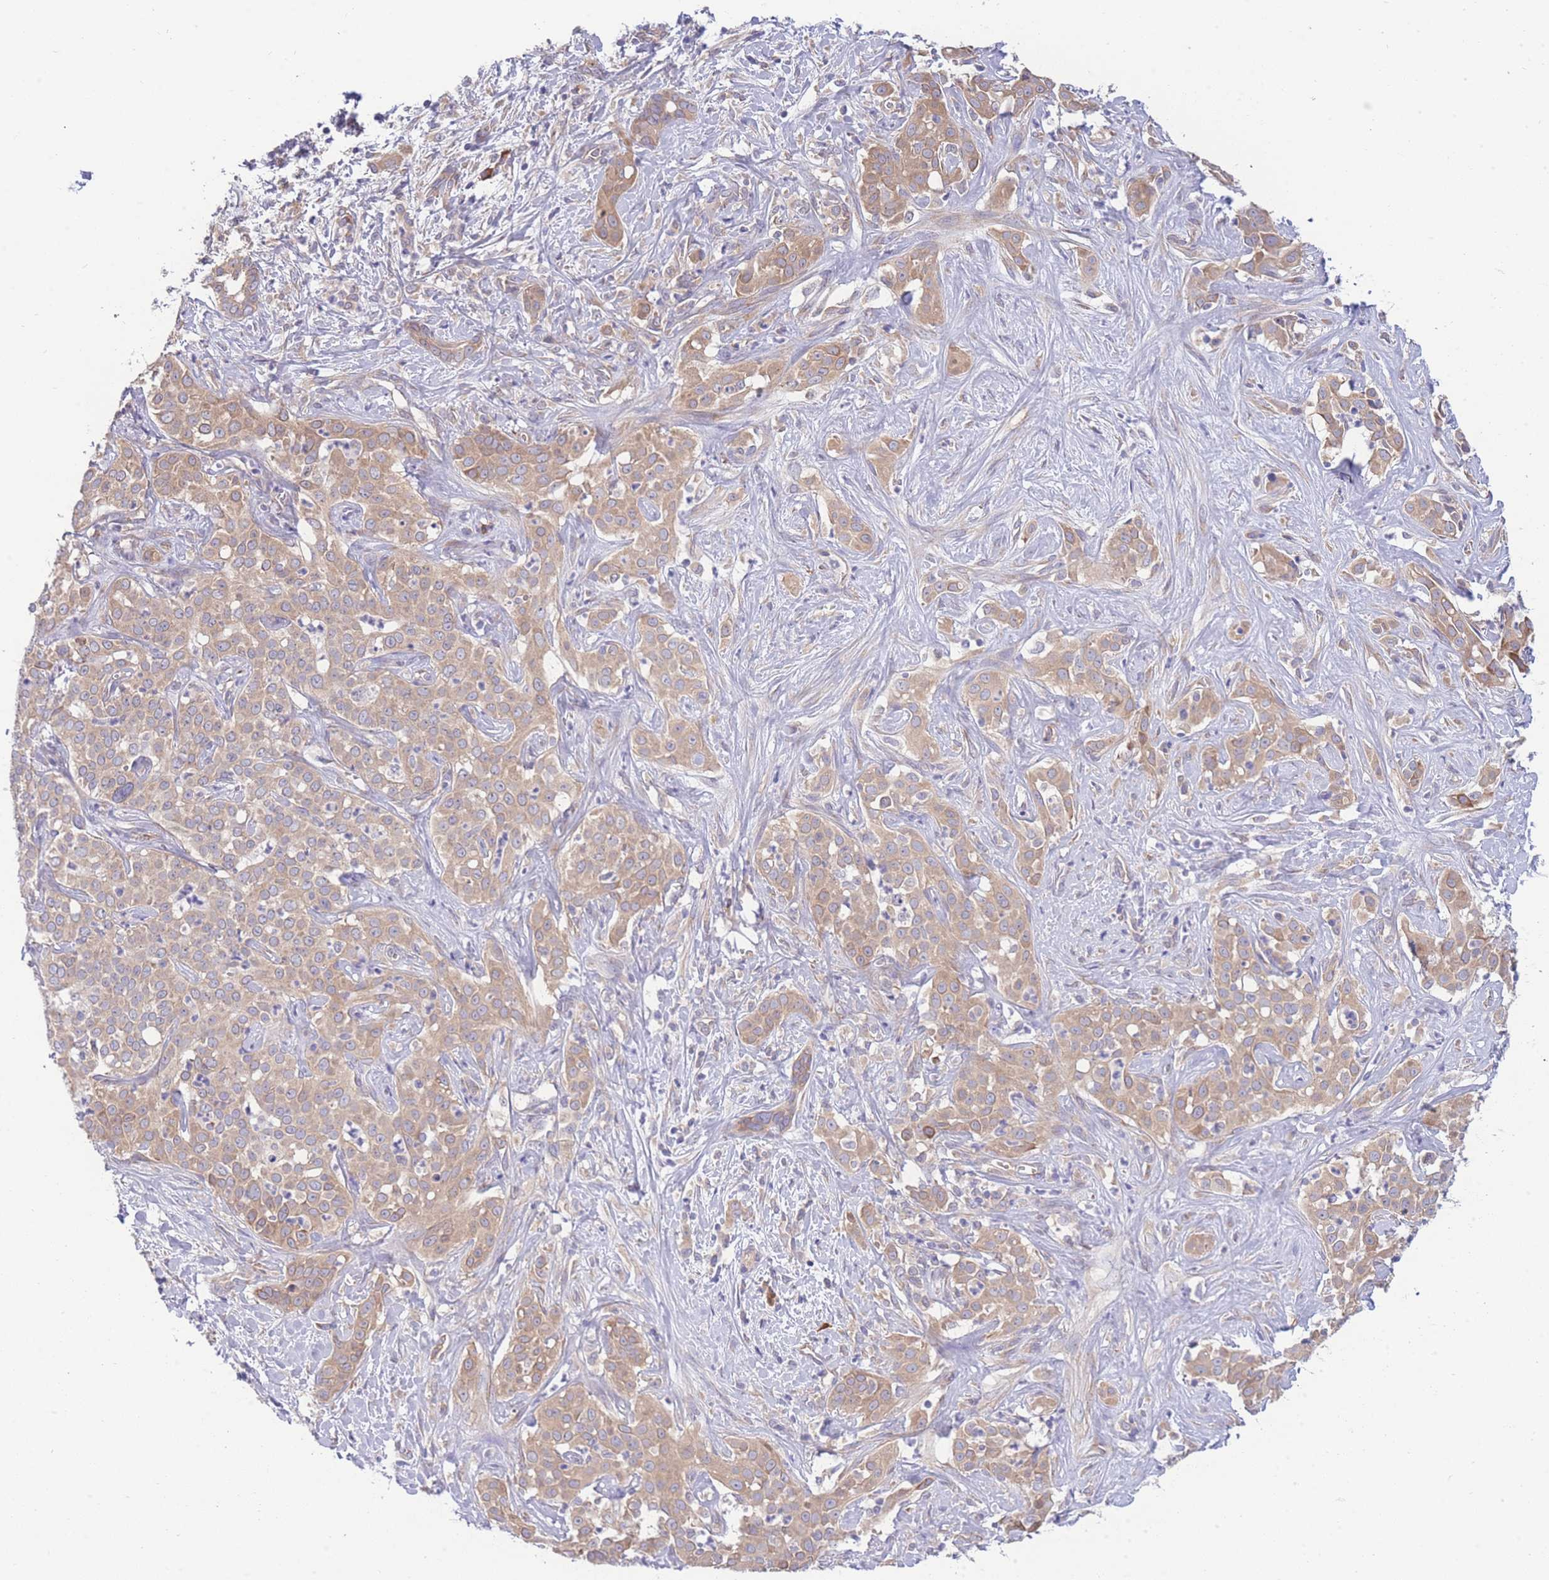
{"staining": {"intensity": "moderate", "quantity": ">75%", "location": "cytoplasmic/membranous"}, "tissue": "liver cancer", "cell_type": "Tumor cells", "image_type": "cancer", "snomed": [{"axis": "morphology", "description": "Cholangiocarcinoma"}, {"axis": "topography", "description": "Liver"}], "caption": "Protein analysis of liver cancer (cholangiocarcinoma) tissue shows moderate cytoplasmic/membranous expression in about >75% of tumor cells. The staining is performed using DAB (3,3'-diaminobenzidine) brown chromogen to label protein expression. The nuclei are counter-stained blue using hematoxylin.", "gene": "BEX1", "patient": {"sex": "male", "age": 67}}